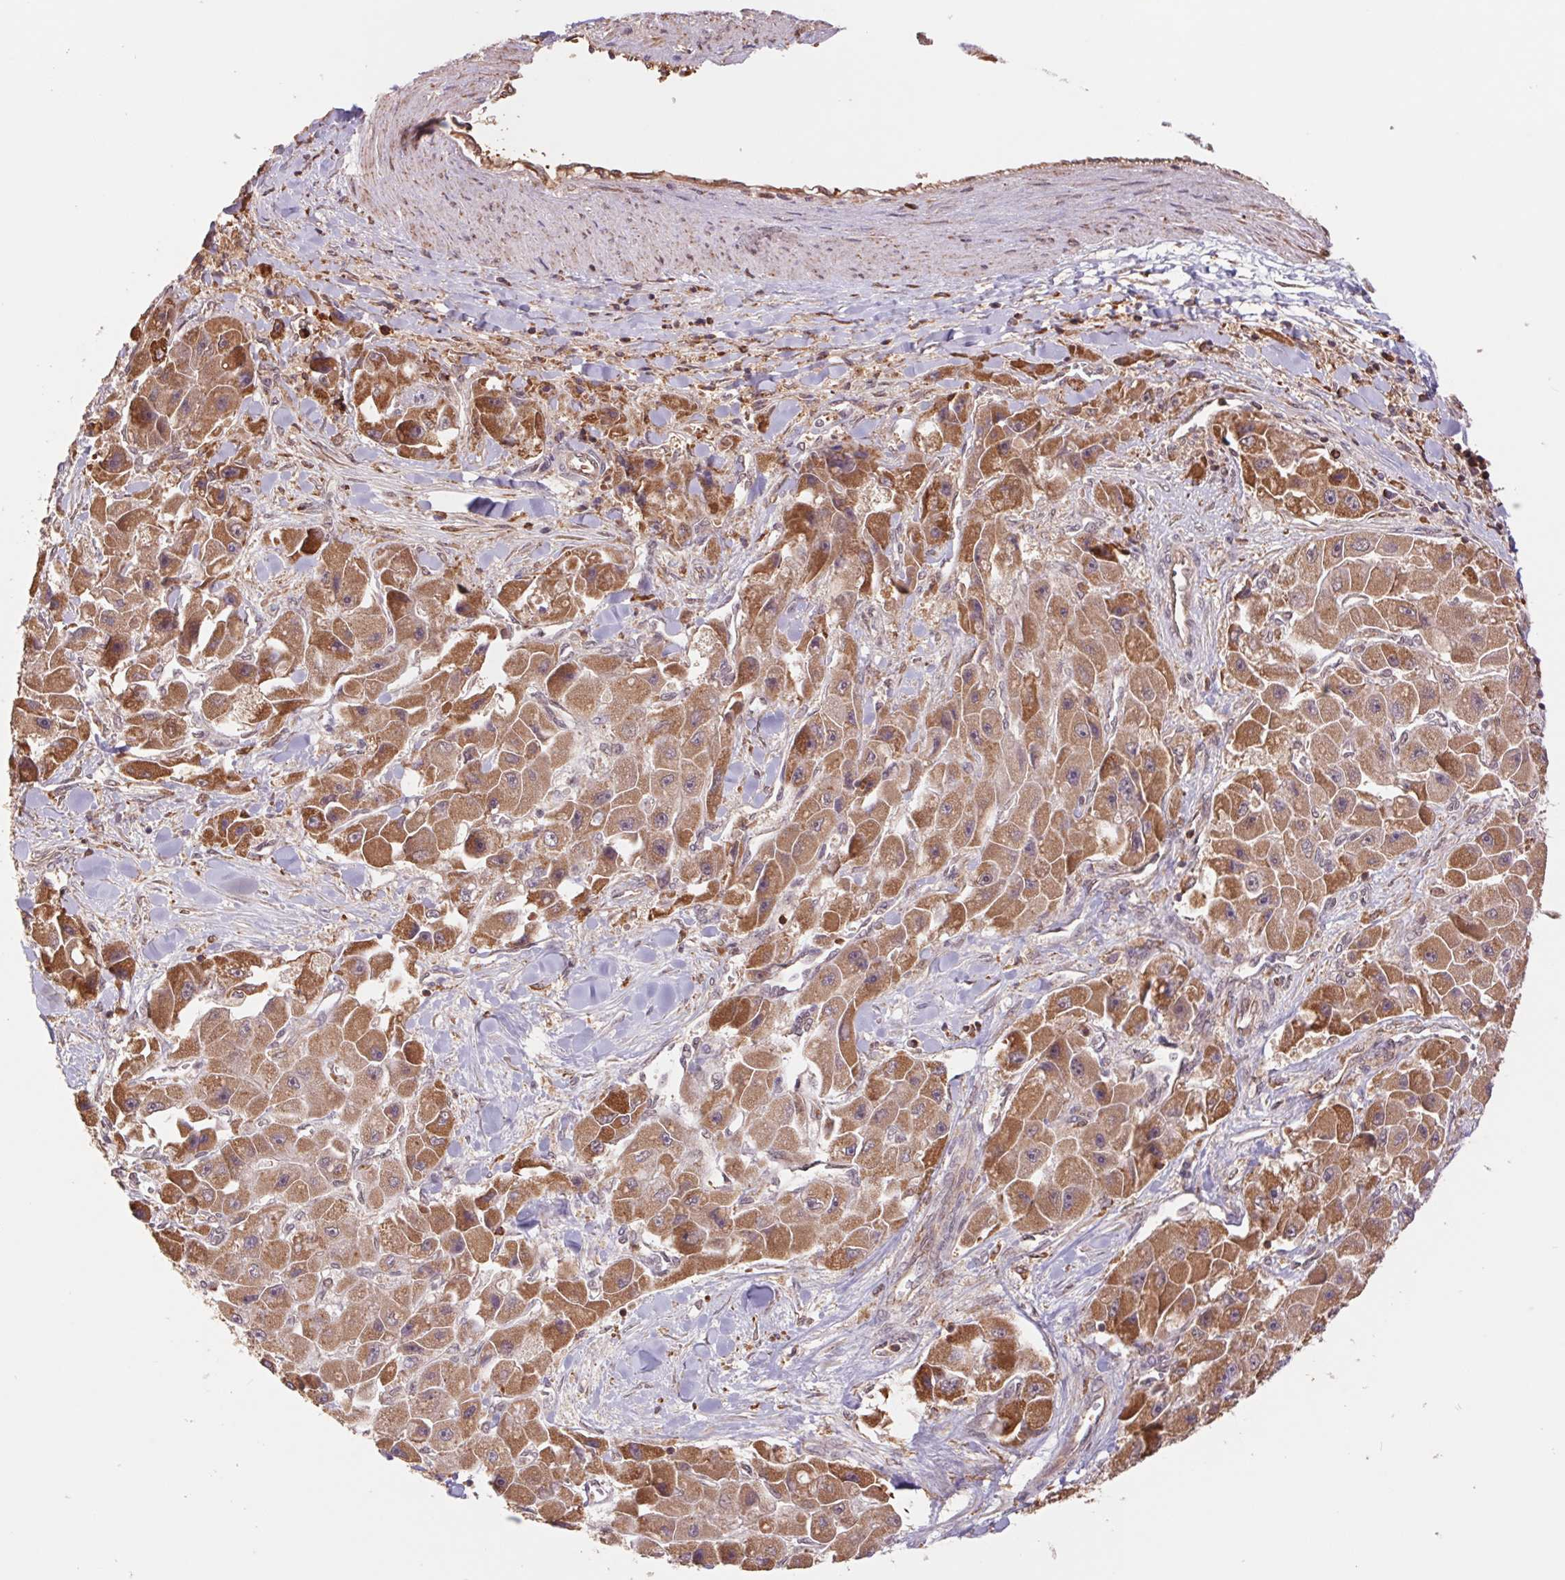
{"staining": {"intensity": "moderate", "quantity": ">75%", "location": "cytoplasmic/membranous"}, "tissue": "liver cancer", "cell_type": "Tumor cells", "image_type": "cancer", "snomed": [{"axis": "morphology", "description": "Carcinoma, Hepatocellular, NOS"}, {"axis": "topography", "description": "Liver"}], "caption": "Tumor cells show medium levels of moderate cytoplasmic/membranous positivity in approximately >75% of cells in liver cancer.", "gene": "URM1", "patient": {"sex": "male", "age": 24}}